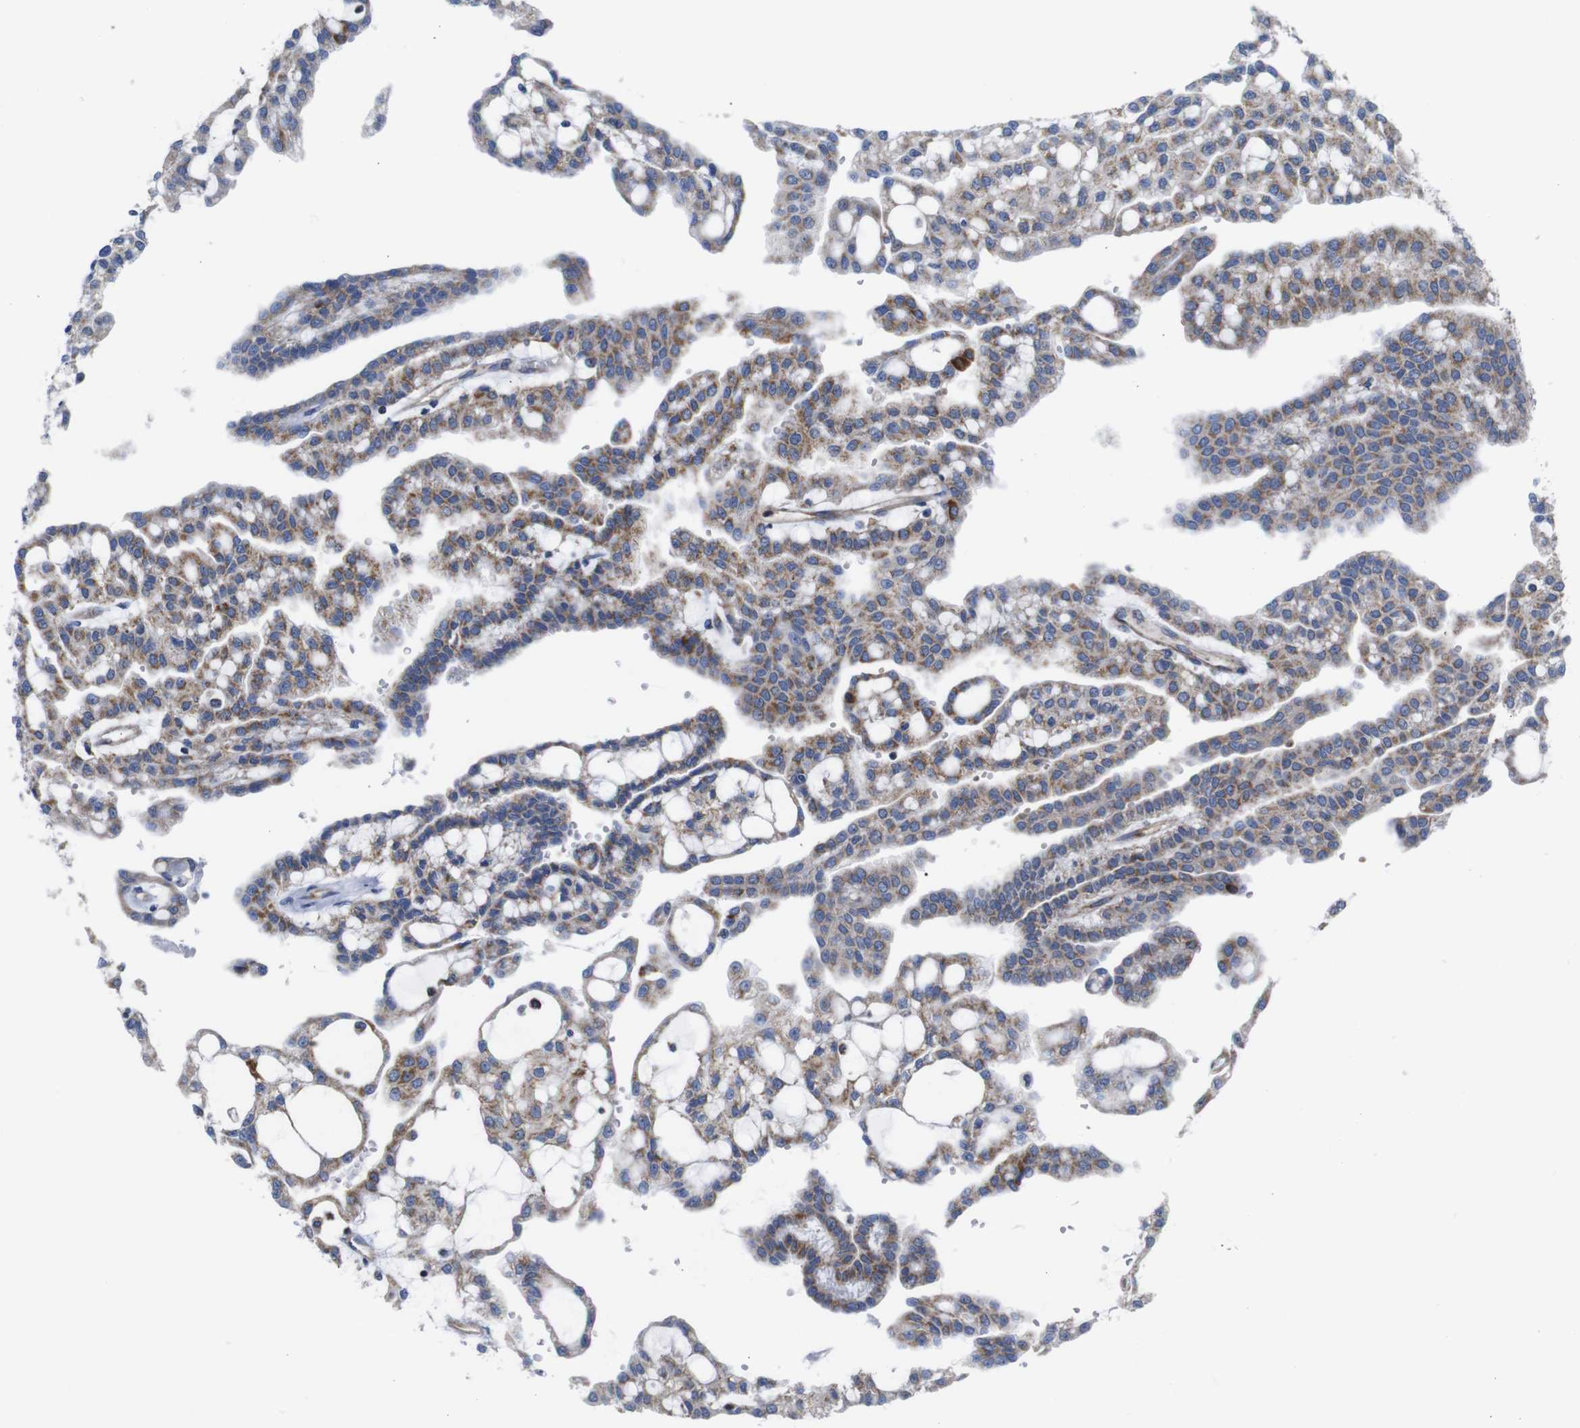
{"staining": {"intensity": "moderate", "quantity": ">75%", "location": "cytoplasmic/membranous"}, "tissue": "renal cancer", "cell_type": "Tumor cells", "image_type": "cancer", "snomed": [{"axis": "morphology", "description": "Adenocarcinoma, NOS"}, {"axis": "topography", "description": "Kidney"}], "caption": "A histopathology image of human renal cancer stained for a protein exhibits moderate cytoplasmic/membranous brown staining in tumor cells.", "gene": "PDCD1LG2", "patient": {"sex": "male", "age": 63}}